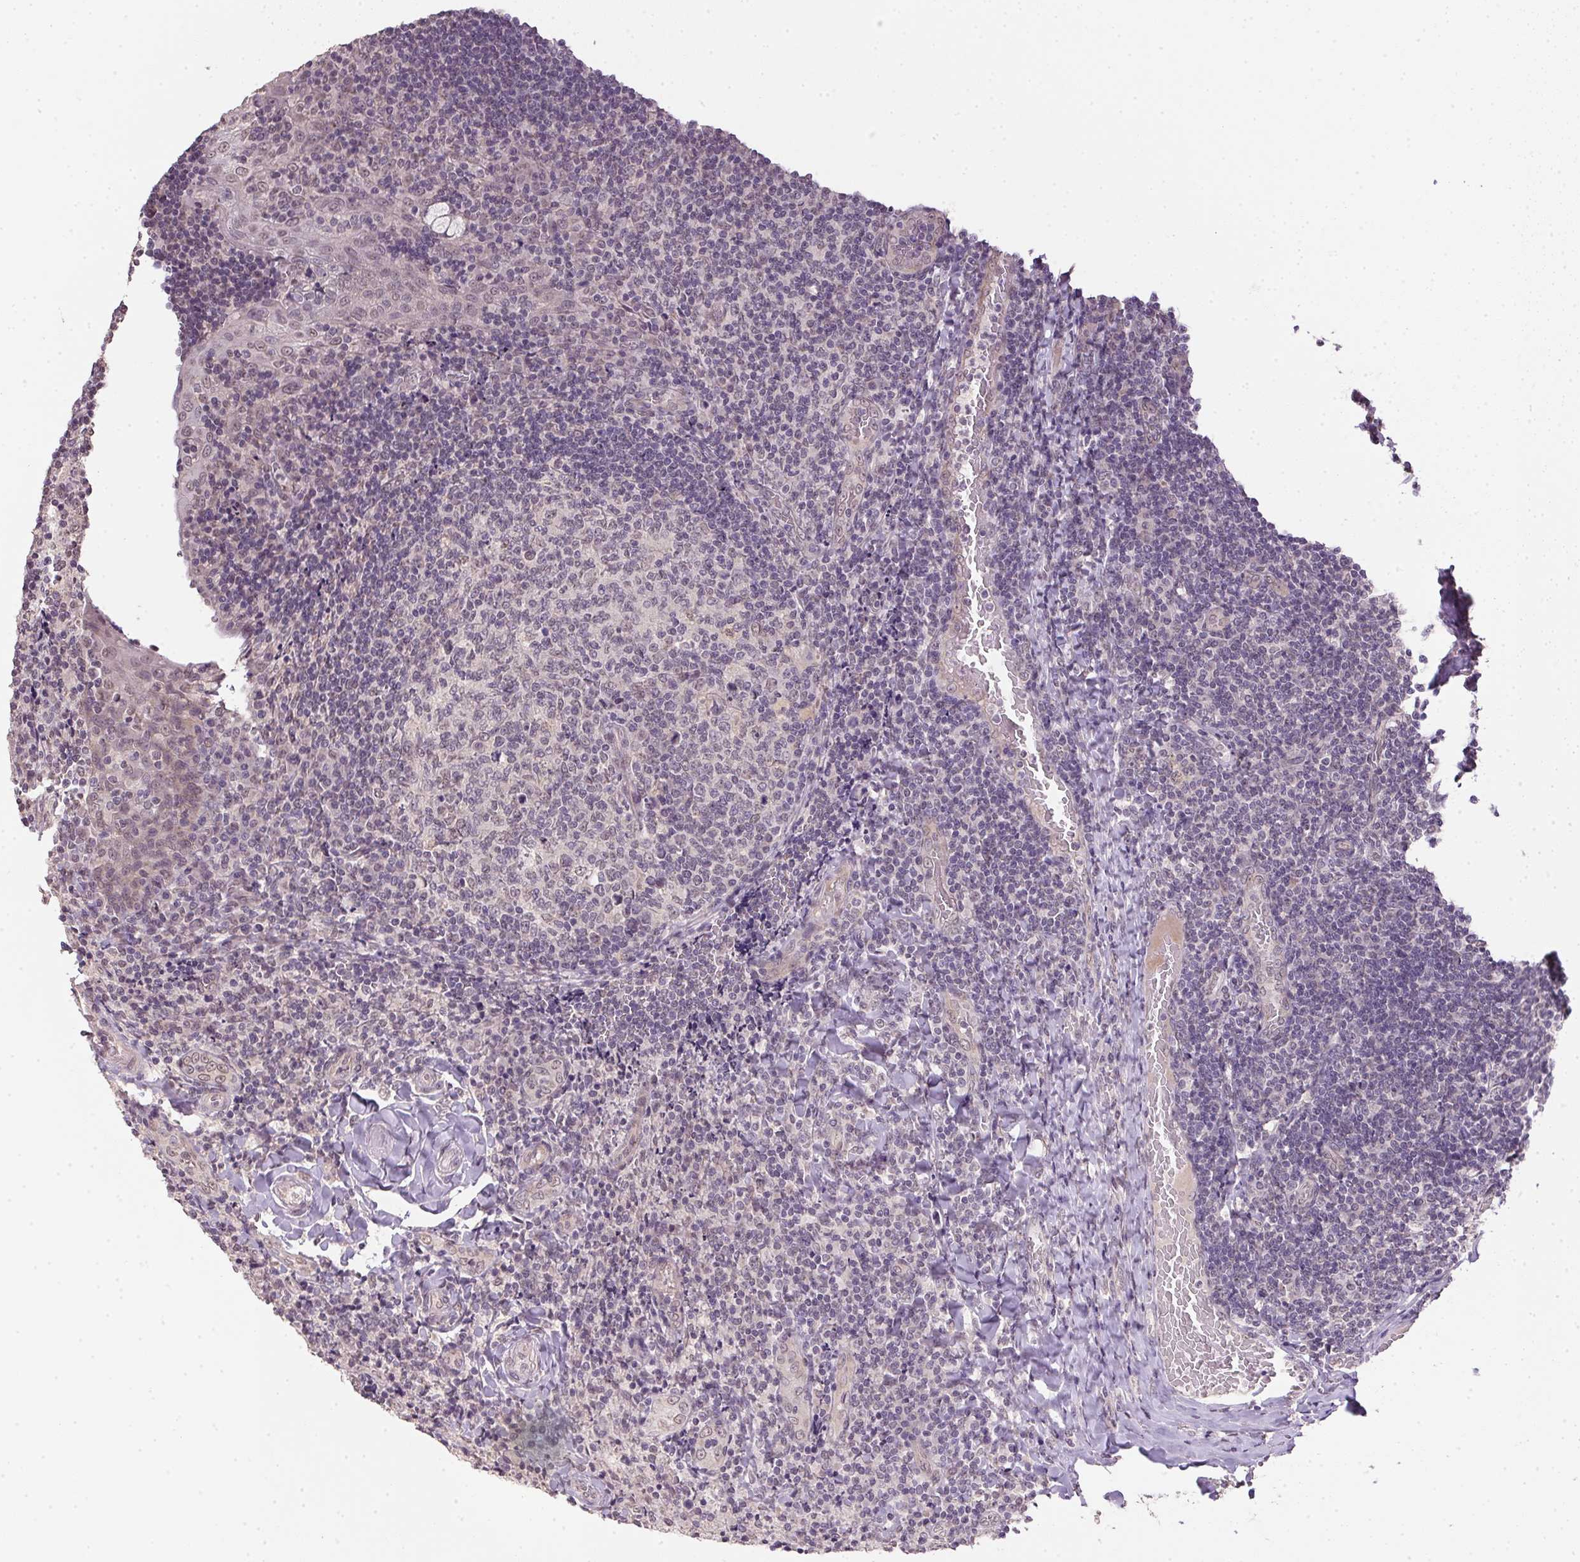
{"staining": {"intensity": "negative", "quantity": "none", "location": "none"}, "tissue": "tonsil", "cell_type": "Germinal center cells", "image_type": "normal", "snomed": [{"axis": "morphology", "description": "Normal tissue, NOS"}, {"axis": "topography", "description": "Tonsil"}], "caption": "The histopathology image reveals no staining of germinal center cells in benign tonsil. Brightfield microscopy of IHC stained with DAB (brown) and hematoxylin (blue), captured at high magnification.", "gene": "PPP4R4", "patient": {"sex": "male", "age": 17}}